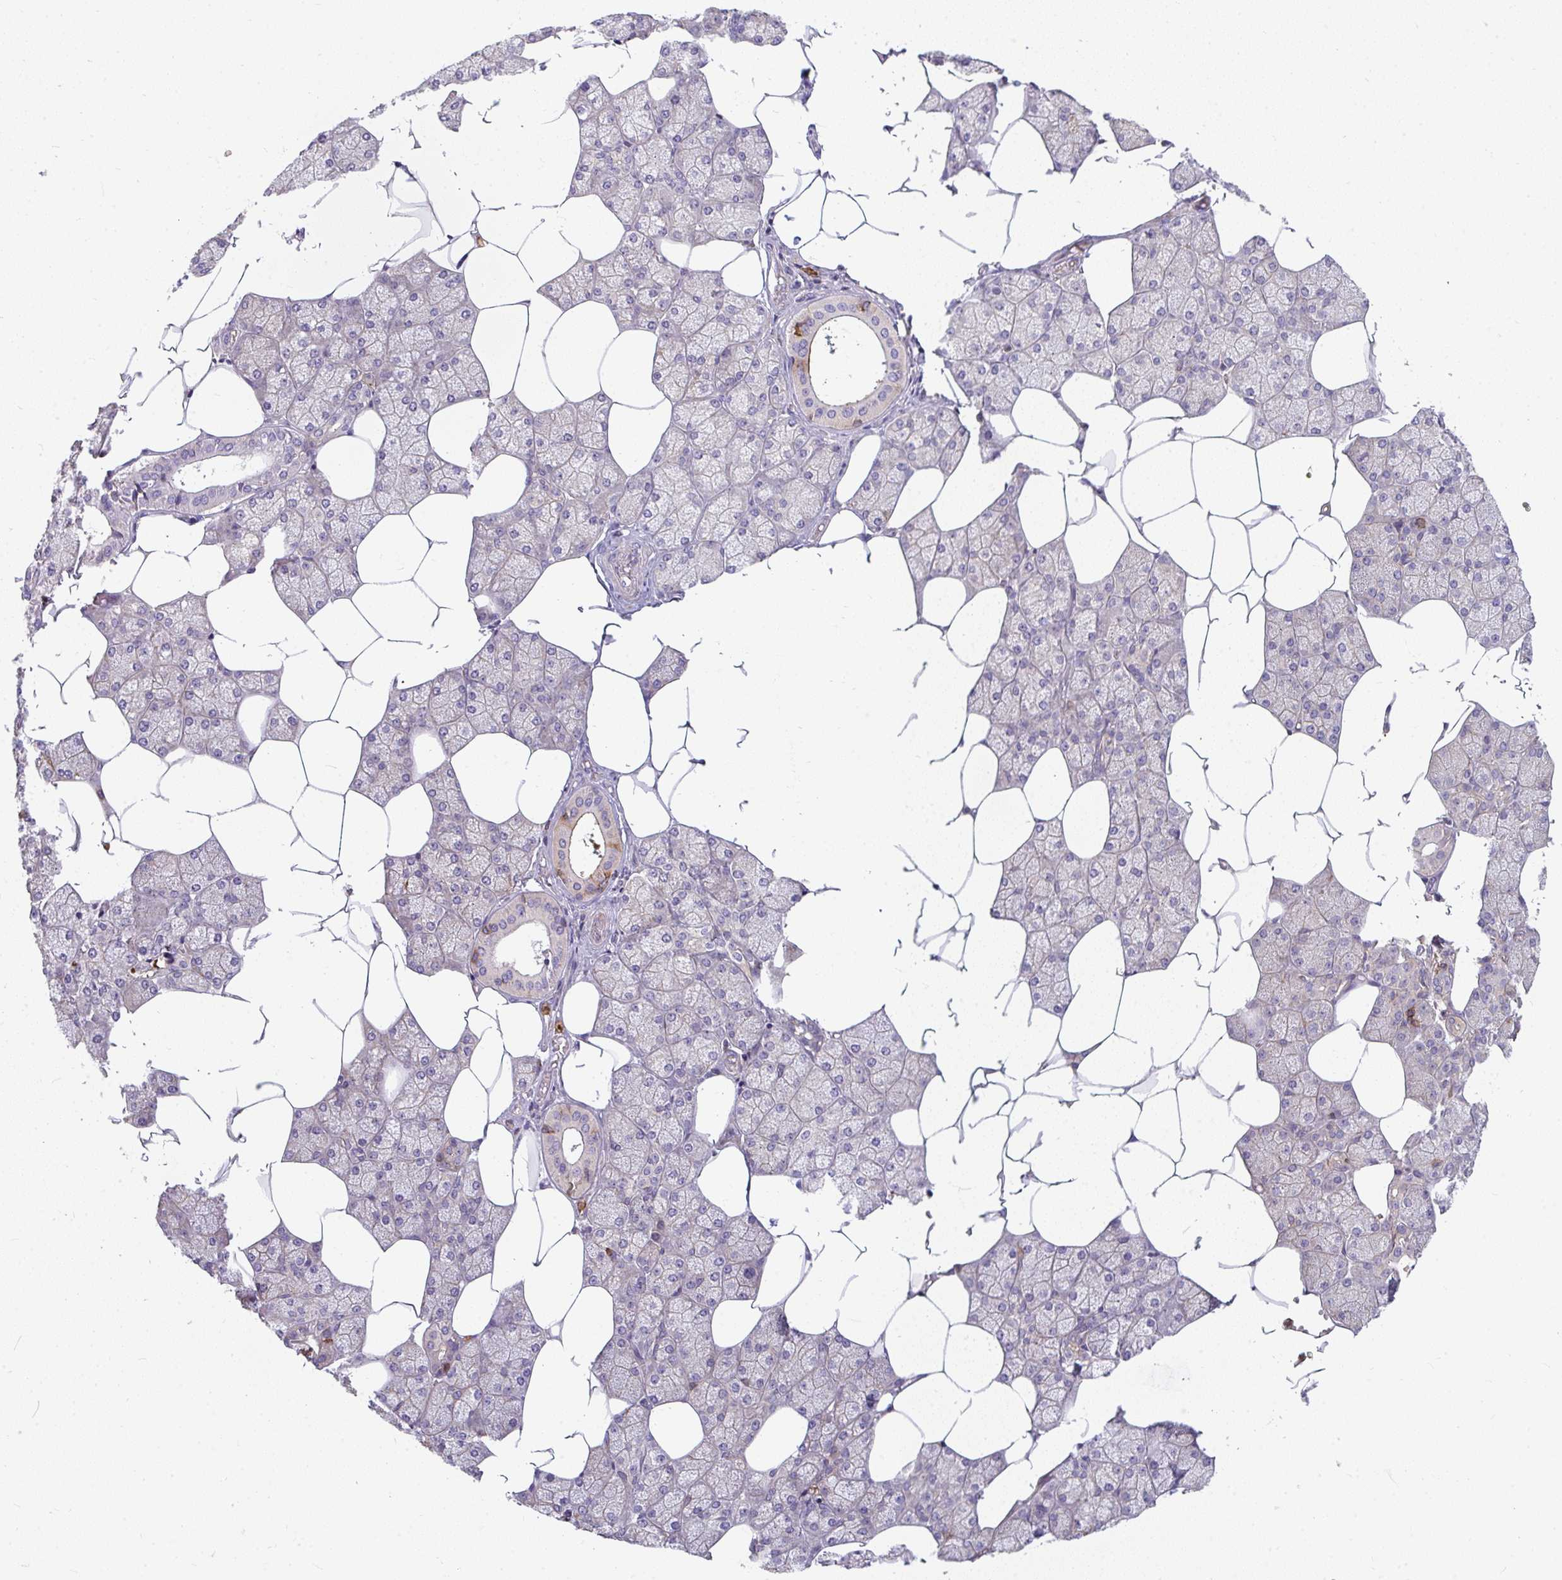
{"staining": {"intensity": "weak", "quantity": "25%-75%", "location": "cytoplasmic/membranous"}, "tissue": "salivary gland", "cell_type": "Glandular cells", "image_type": "normal", "snomed": [{"axis": "morphology", "description": "Normal tissue, NOS"}, {"axis": "topography", "description": "Salivary gland"}], "caption": "Weak cytoplasmic/membranous staining is identified in about 25%-75% of glandular cells in normal salivary gland.", "gene": "CSF3R", "patient": {"sex": "female", "age": 43}}